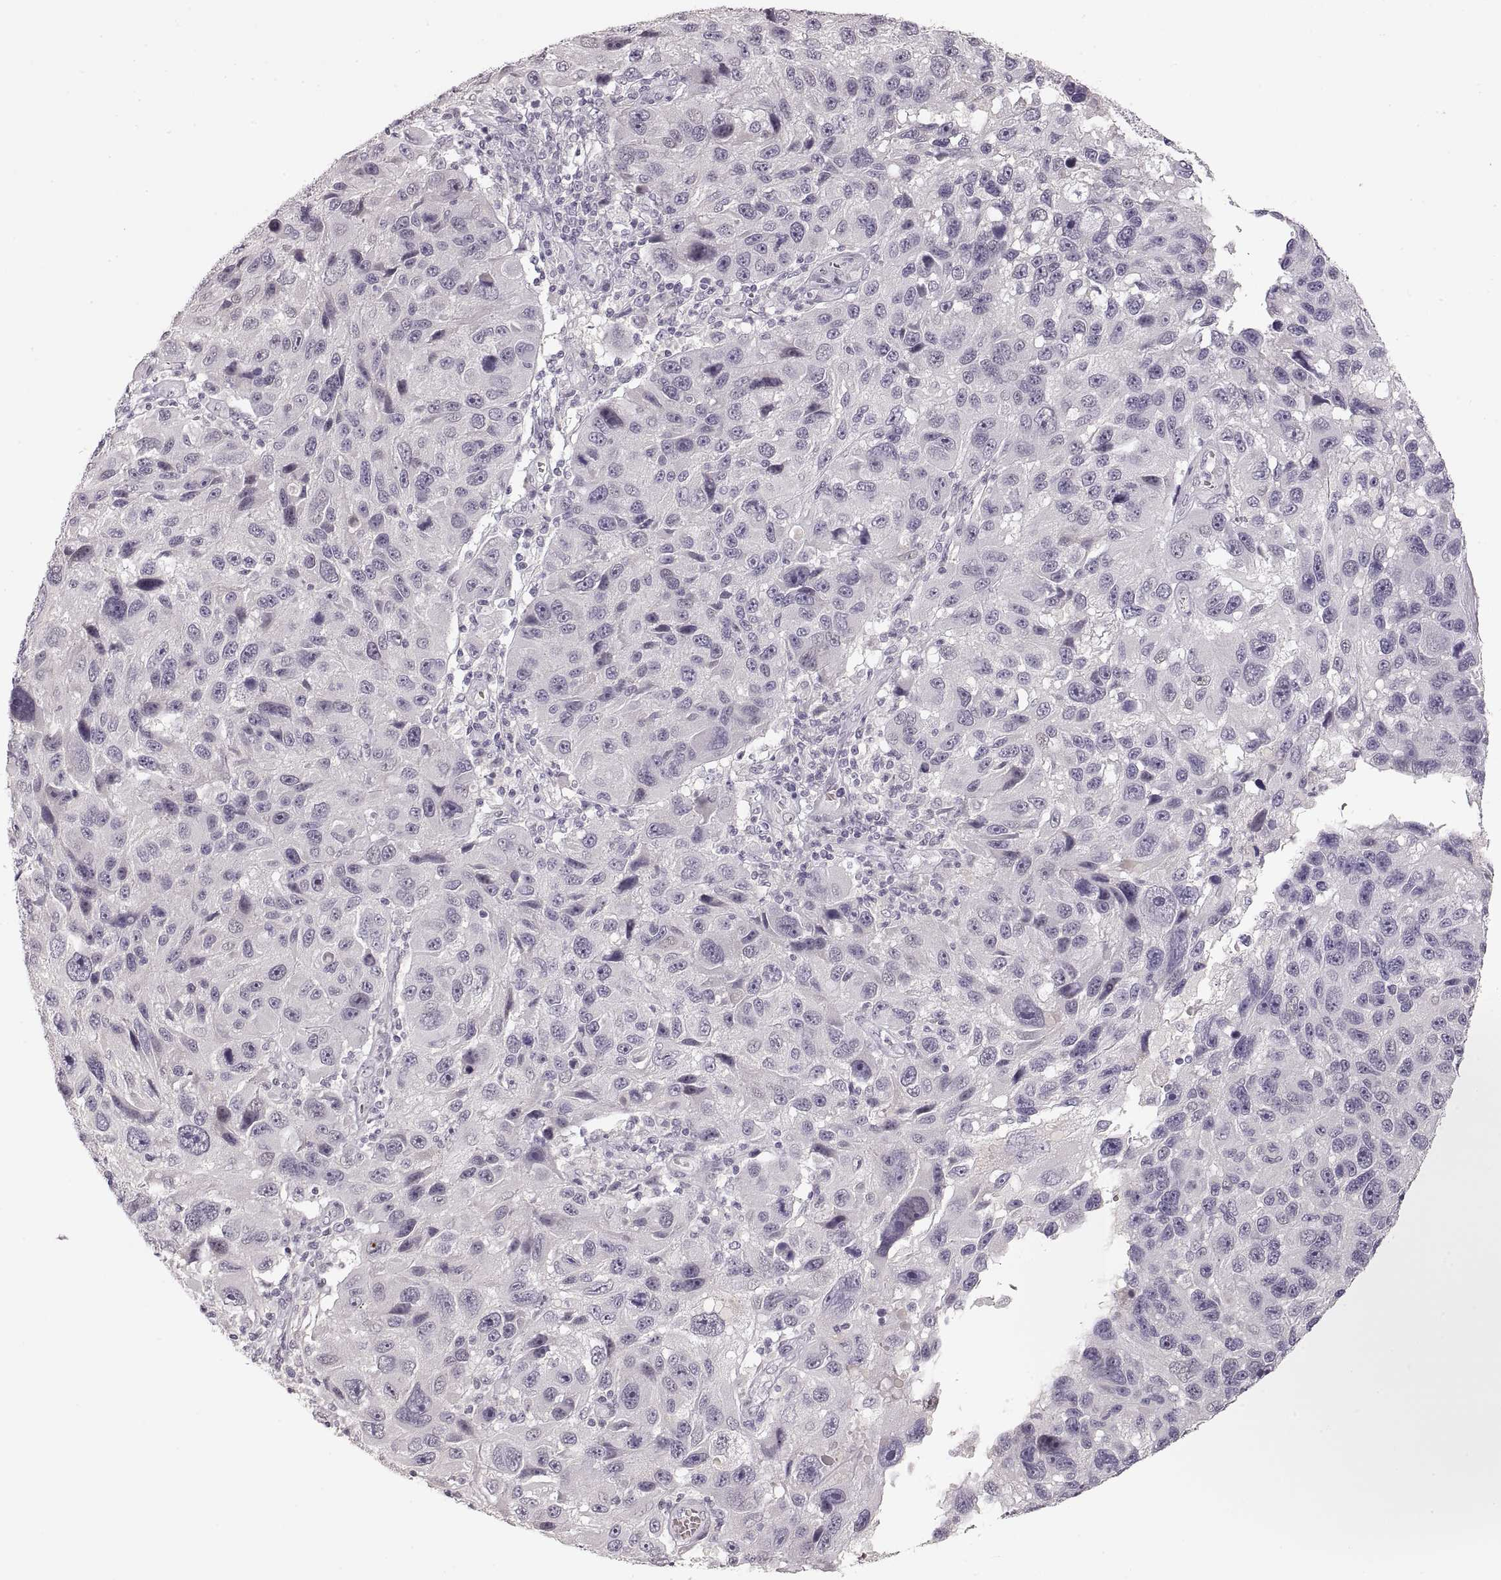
{"staining": {"intensity": "negative", "quantity": "none", "location": "none"}, "tissue": "melanoma", "cell_type": "Tumor cells", "image_type": "cancer", "snomed": [{"axis": "morphology", "description": "Malignant melanoma, NOS"}, {"axis": "topography", "description": "Skin"}], "caption": "This is a photomicrograph of immunohistochemistry staining of melanoma, which shows no positivity in tumor cells.", "gene": "PCSK2", "patient": {"sex": "male", "age": 53}}